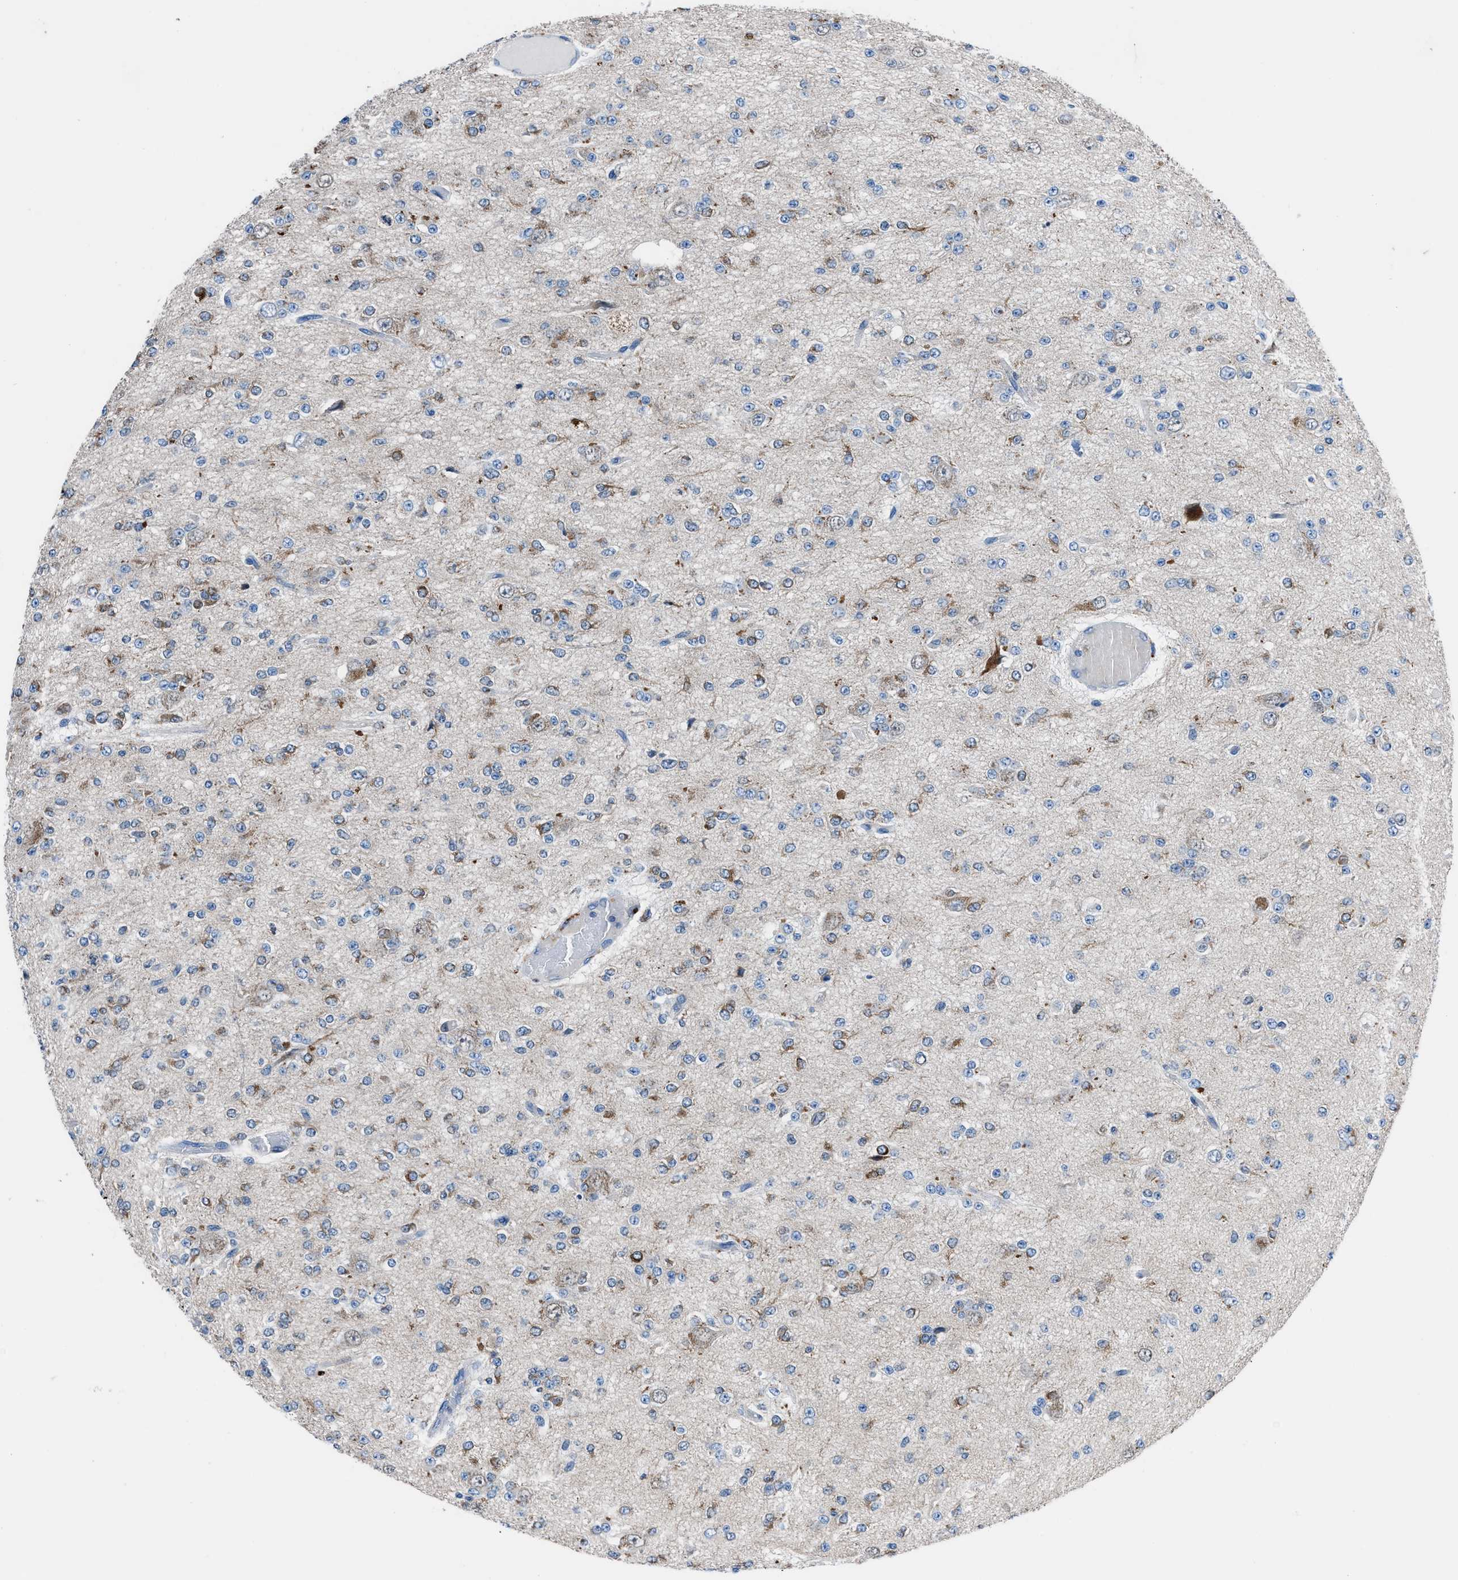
{"staining": {"intensity": "moderate", "quantity": "<25%", "location": "cytoplasmic/membranous"}, "tissue": "glioma", "cell_type": "Tumor cells", "image_type": "cancer", "snomed": [{"axis": "morphology", "description": "Glioma, malignant, Low grade"}, {"axis": "topography", "description": "Brain"}], "caption": "A micrograph of human glioma stained for a protein demonstrates moderate cytoplasmic/membranous brown staining in tumor cells. (DAB IHC, brown staining for protein, blue staining for nuclei).", "gene": "UAP1", "patient": {"sex": "male", "age": 38}}